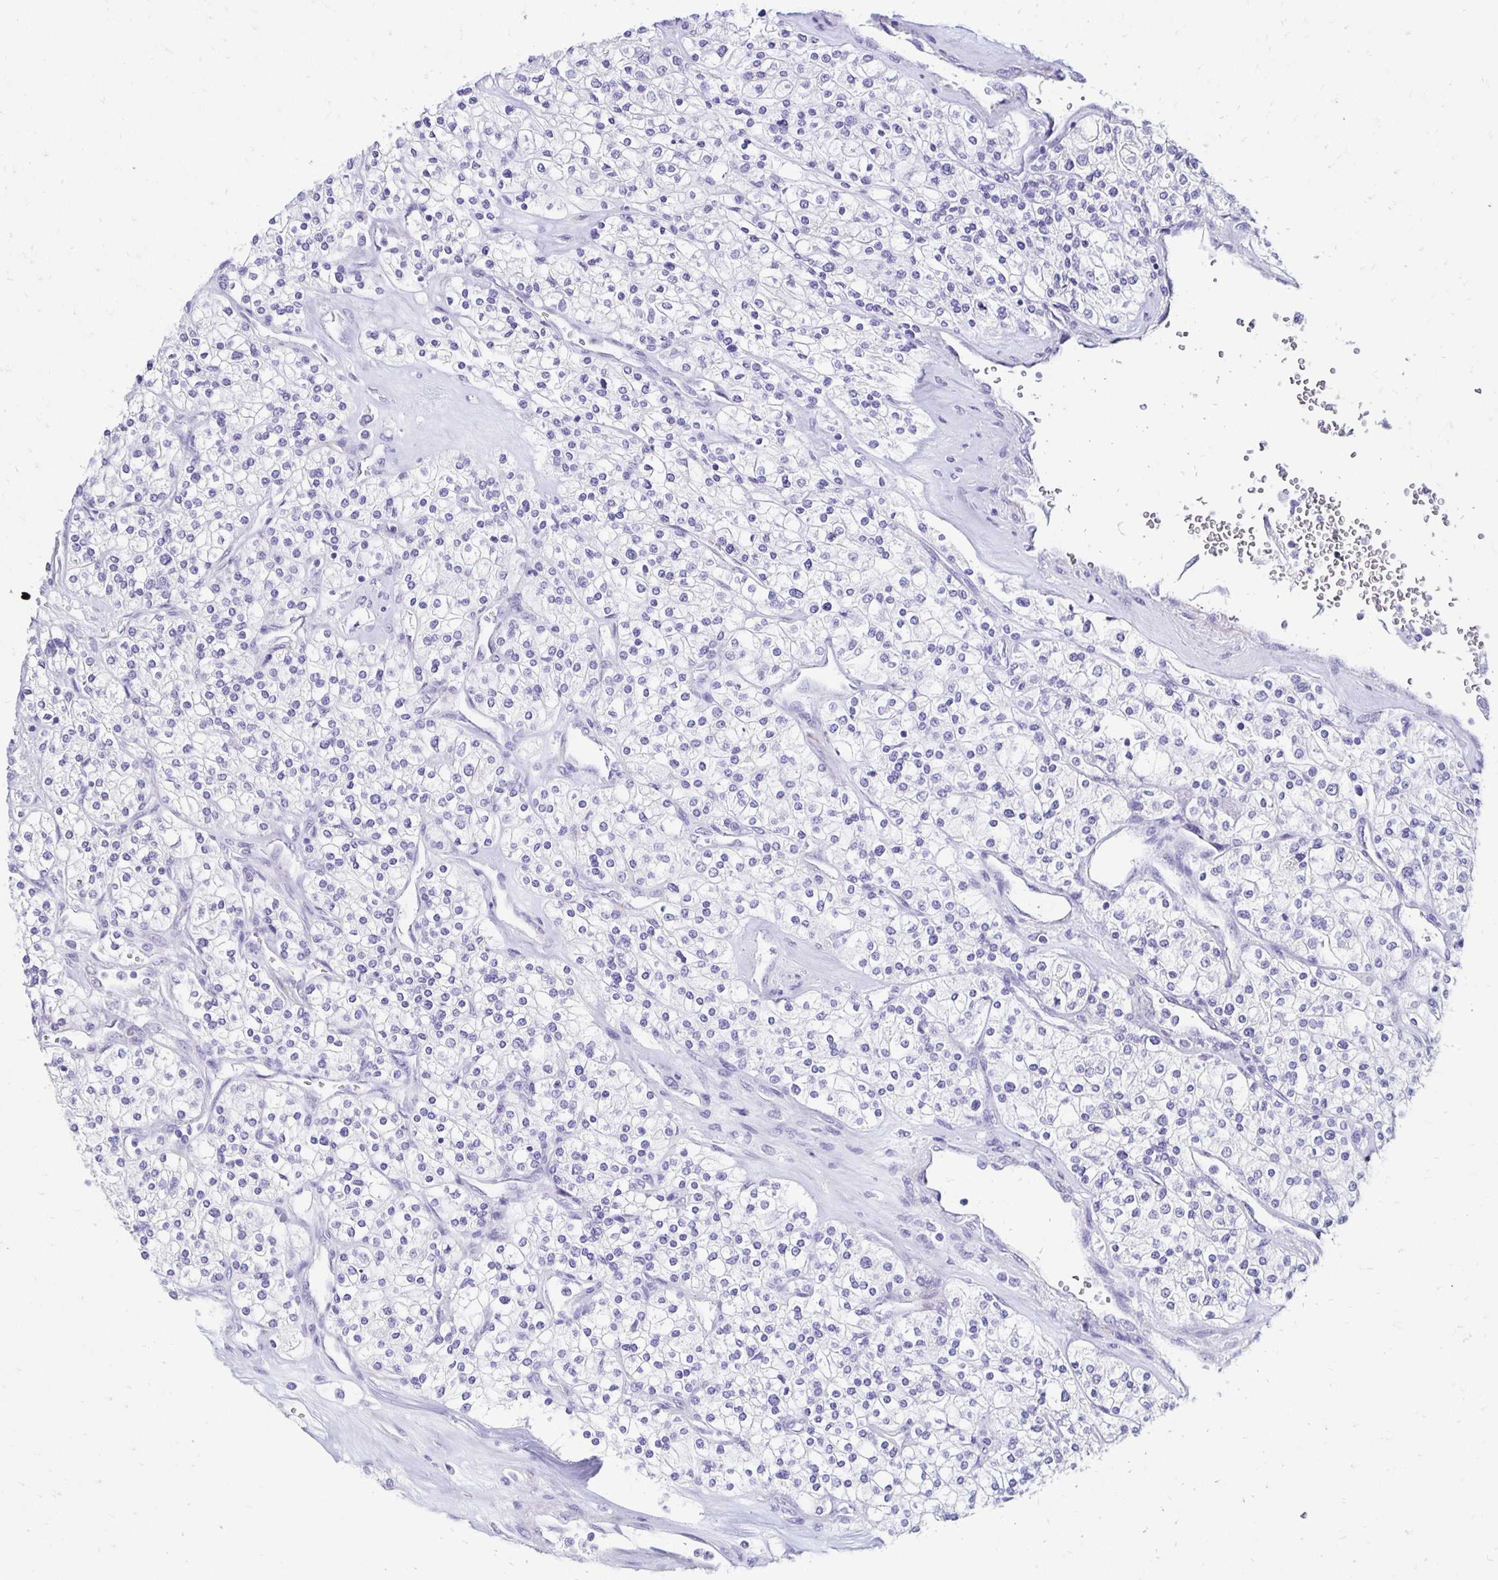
{"staining": {"intensity": "negative", "quantity": "none", "location": "none"}, "tissue": "renal cancer", "cell_type": "Tumor cells", "image_type": "cancer", "snomed": [{"axis": "morphology", "description": "Adenocarcinoma, NOS"}, {"axis": "topography", "description": "Kidney"}], "caption": "A histopathology image of renal adenocarcinoma stained for a protein shows no brown staining in tumor cells.", "gene": "TMEM54", "patient": {"sex": "male", "age": 80}}